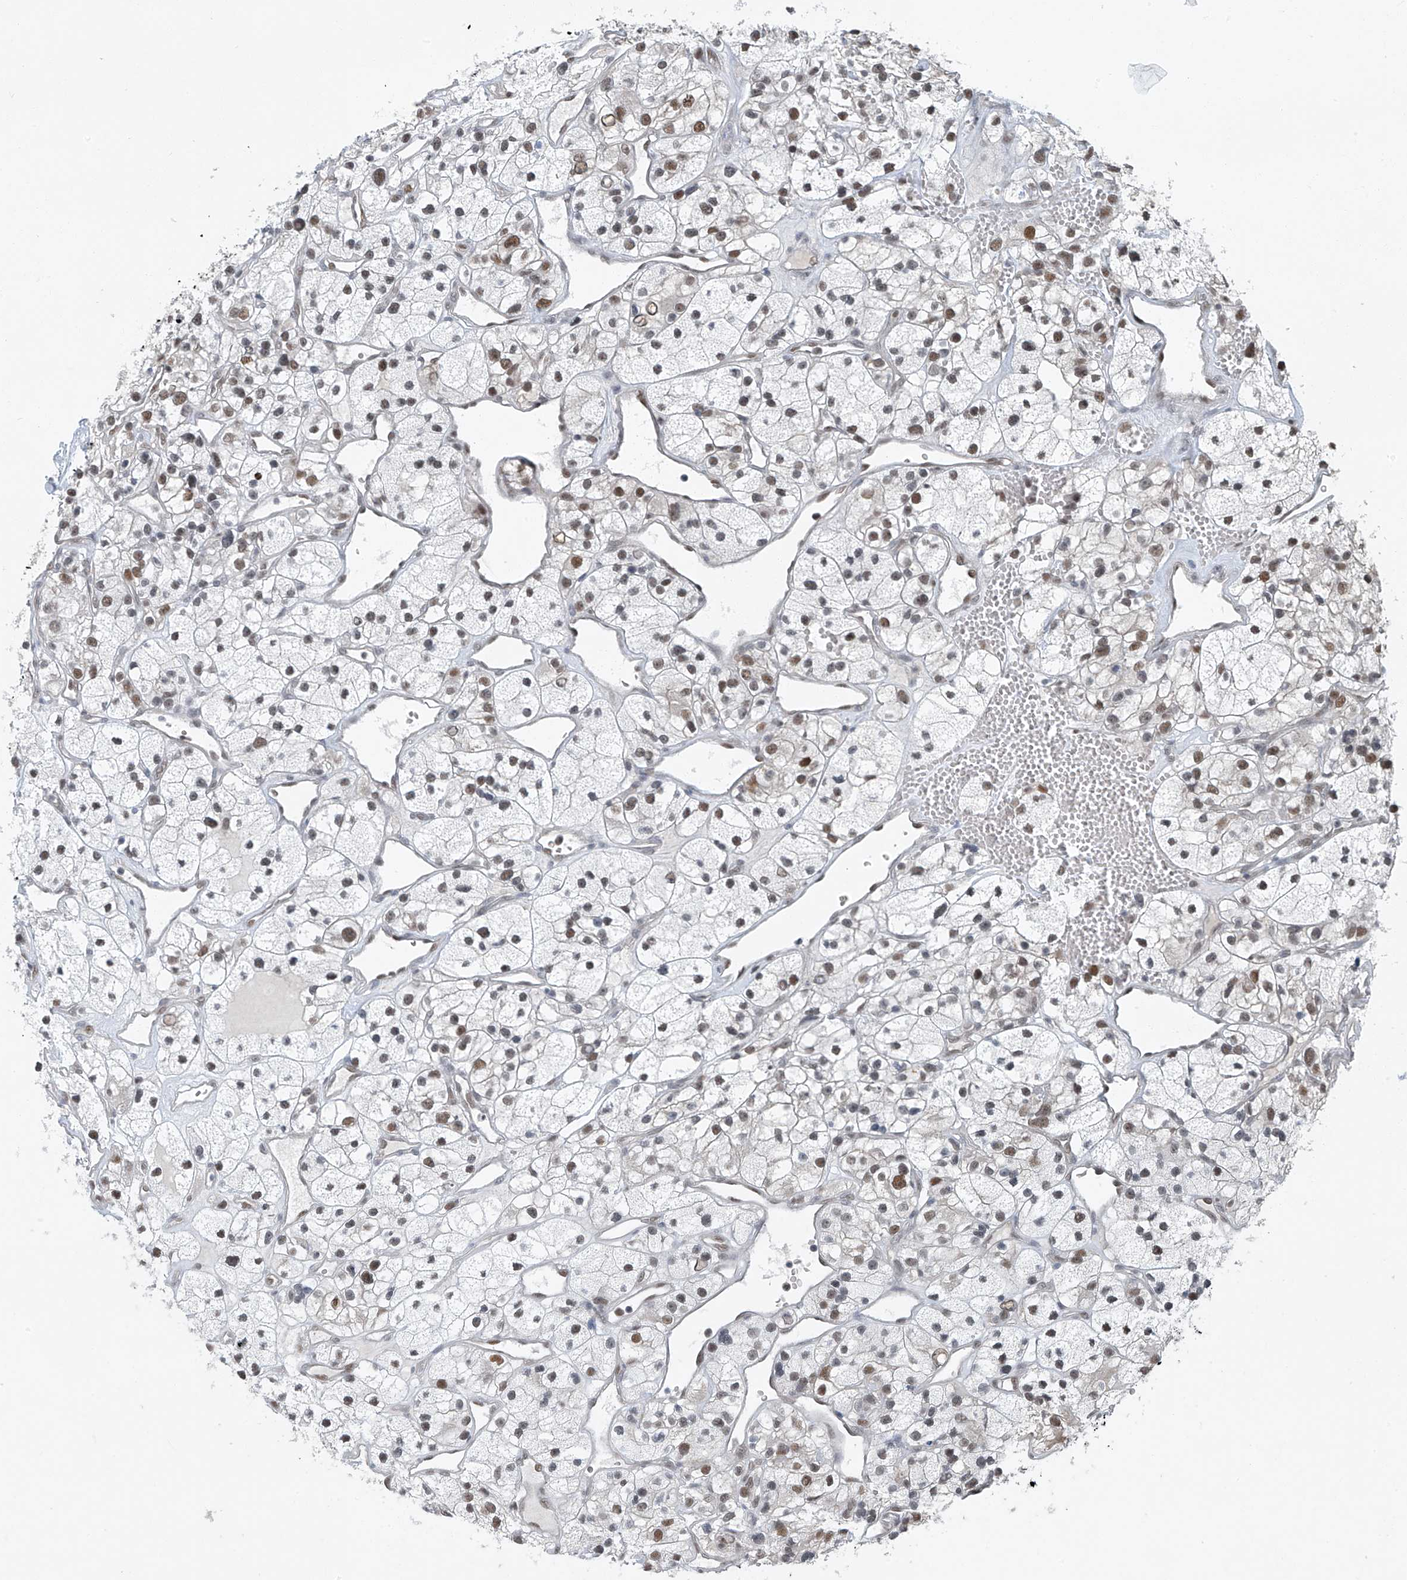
{"staining": {"intensity": "weak", "quantity": "25%-75%", "location": "nuclear"}, "tissue": "renal cancer", "cell_type": "Tumor cells", "image_type": "cancer", "snomed": [{"axis": "morphology", "description": "Adenocarcinoma, NOS"}, {"axis": "topography", "description": "Kidney"}], "caption": "Human renal cancer stained with a brown dye exhibits weak nuclear positive positivity in approximately 25%-75% of tumor cells.", "gene": "TAF8", "patient": {"sex": "female", "age": 57}}